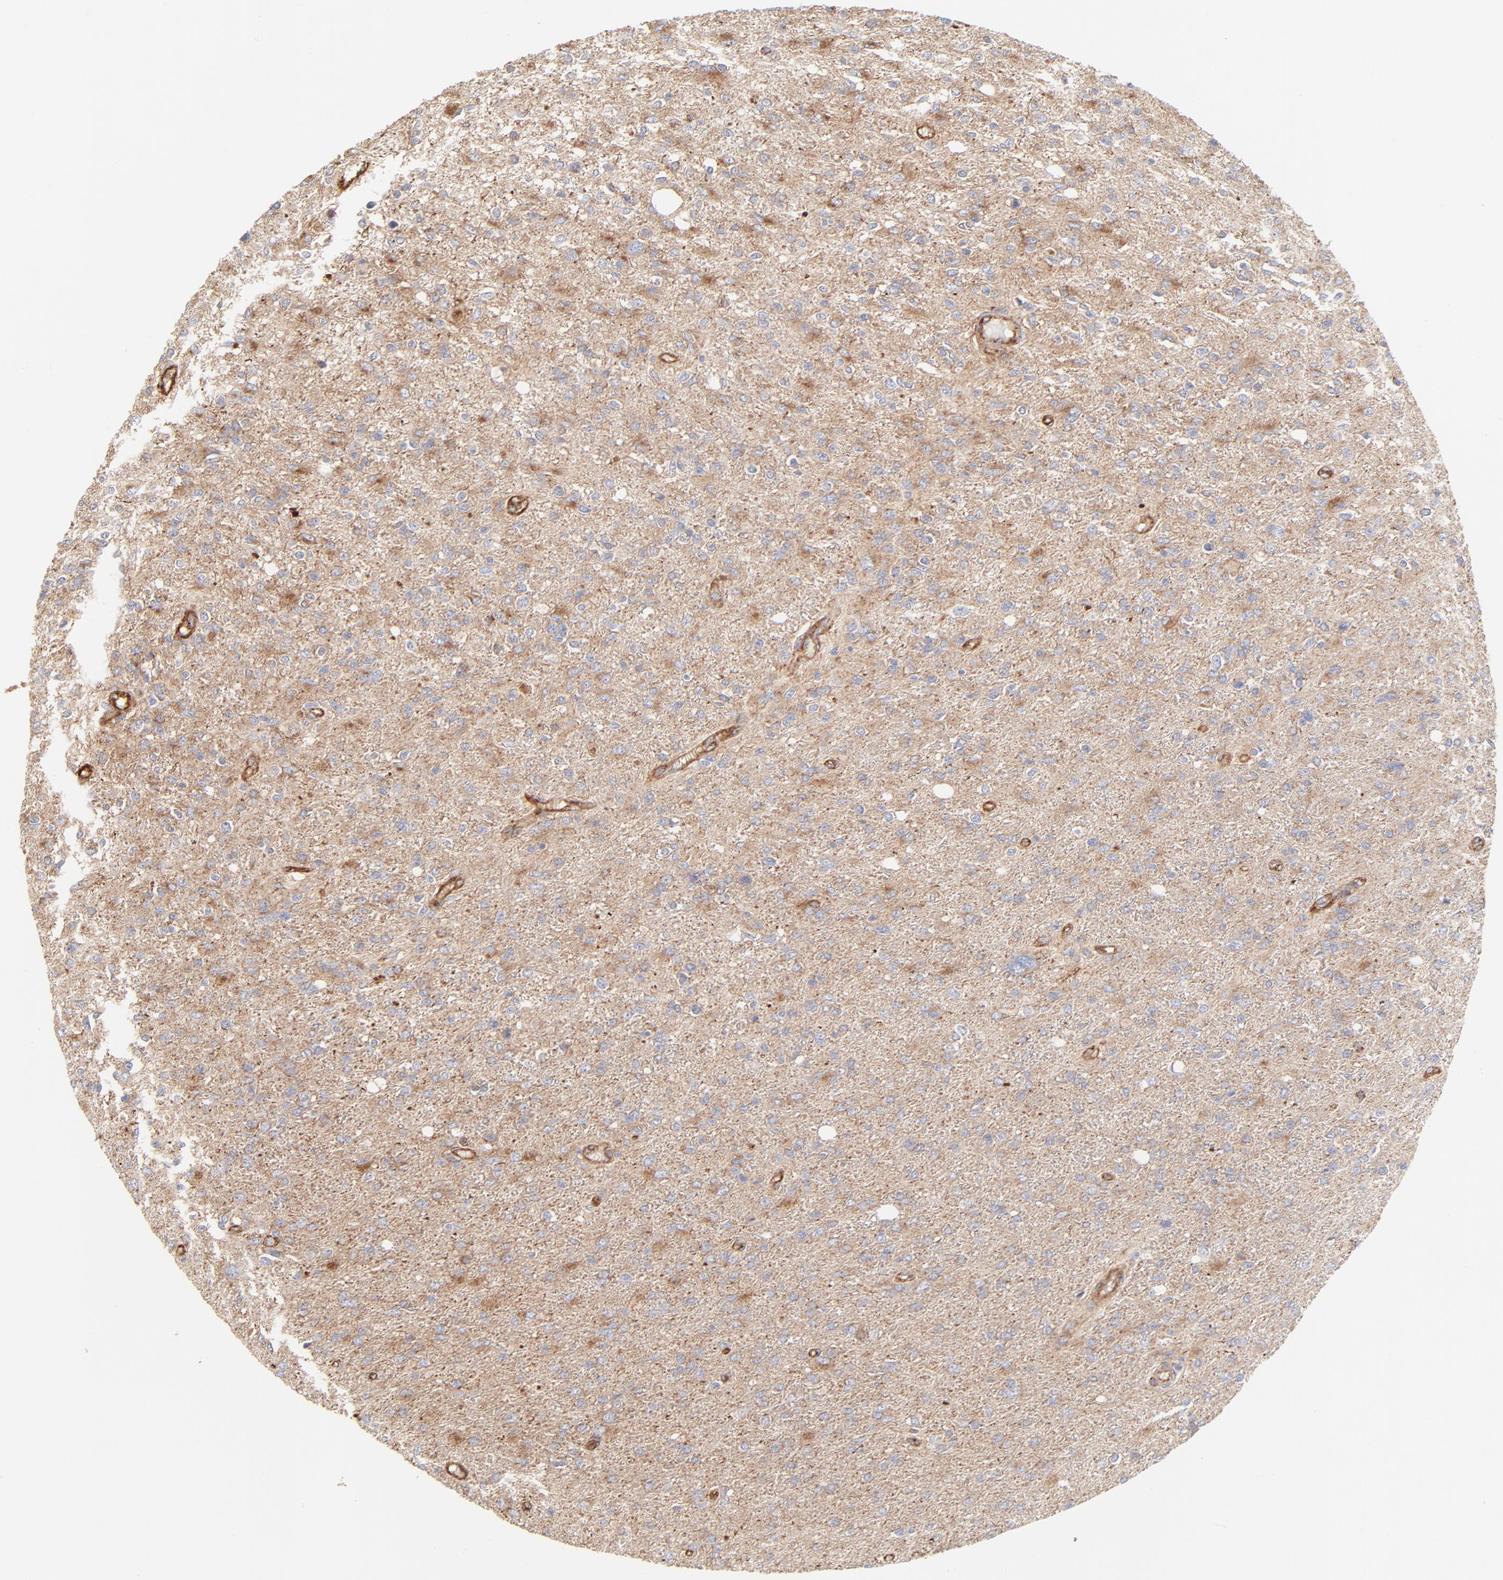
{"staining": {"intensity": "moderate", "quantity": "25%-75%", "location": "cytoplasmic/membranous"}, "tissue": "glioma", "cell_type": "Tumor cells", "image_type": "cancer", "snomed": [{"axis": "morphology", "description": "Glioma, malignant, High grade"}, {"axis": "topography", "description": "Cerebral cortex"}], "caption": "Glioma was stained to show a protein in brown. There is medium levels of moderate cytoplasmic/membranous staining in about 25%-75% of tumor cells. (DAB IHC, brown staining for protein, blue staining for nuclei).", "gene": "CLTB", "patient": {"sex": "male", "age": 76}}